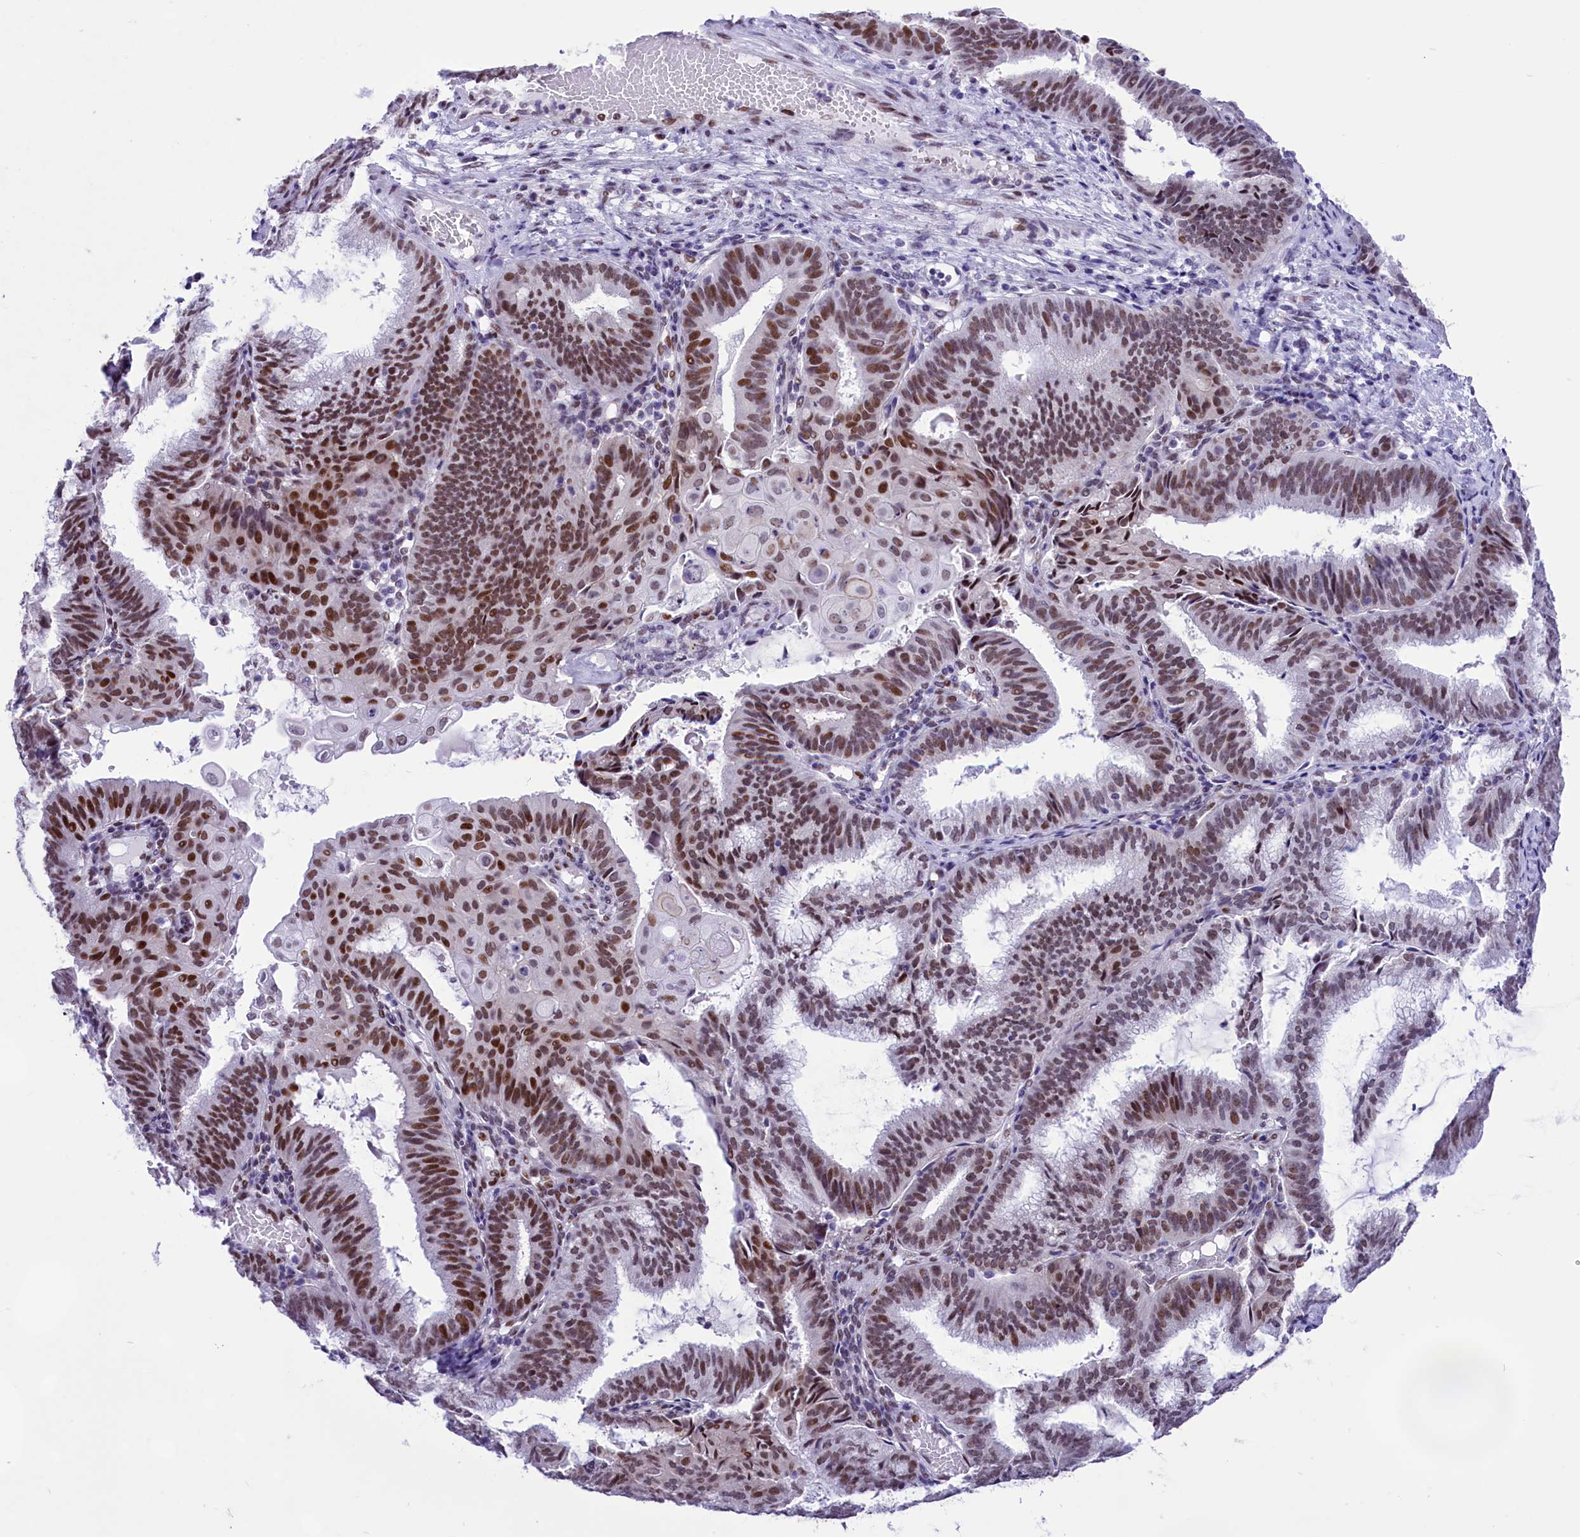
{"staining": {"intensity": "strong", "quantity": "25%-75%", "location": "nuclear"}, "tissue": "endometrial cancer", "cell_type": "Tumor cells", "image_type": "cancer", "snomed": [{"axis": "morphology", "description": "Adenocarcinoma, NOS"}, {"axis": "topography", "description": "Endometrium"}], "caption": "A micrograph of endometrial adenocarcinoma stained for a protein shows strong nuclear brown staining in tumor cells.", "gene": "RPS6KB1", "patient": {"sex": "female", "age": 49}}